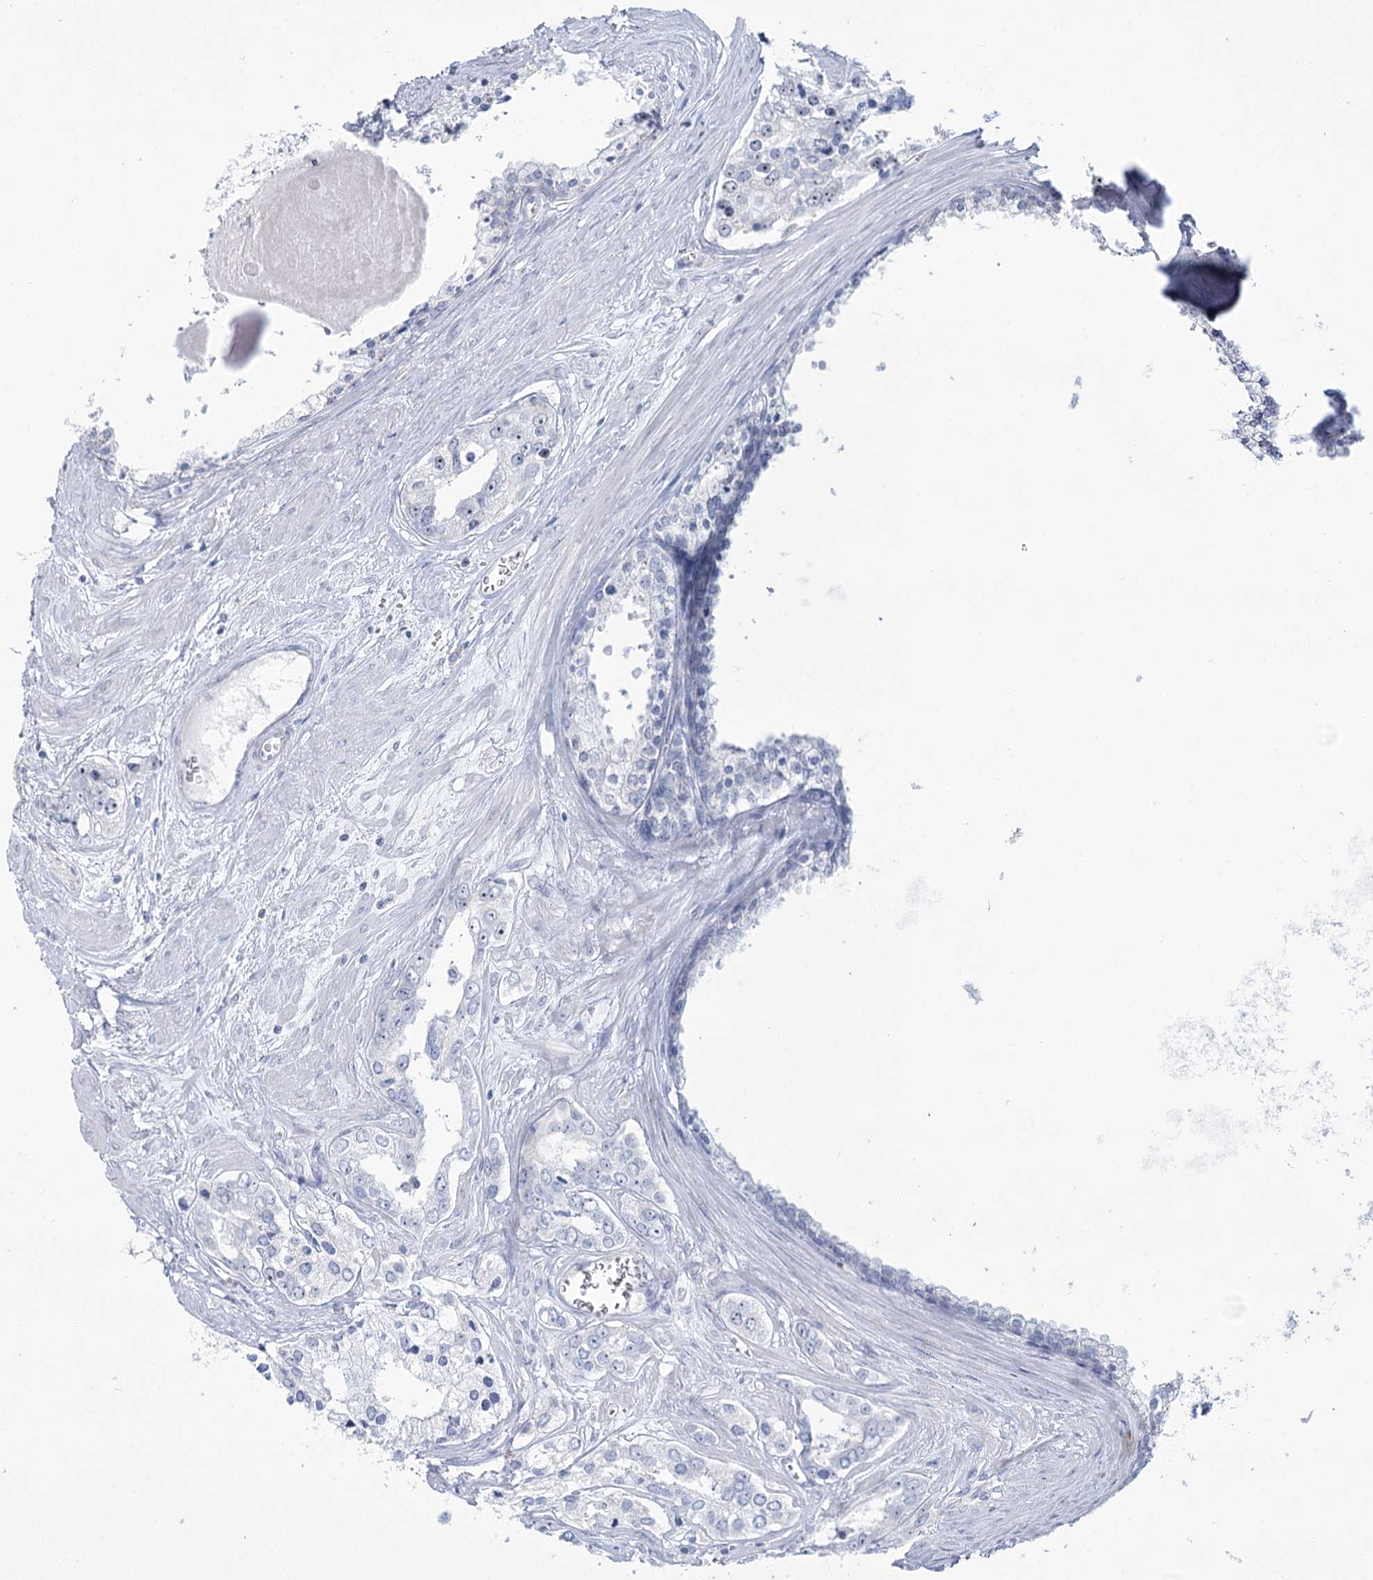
{"staining": {"intensity": "negative", "quantity": "none", "location": "none"}, "tissue": "prostate cancer", "cell_type": "Tumor cells", "image_type": "cancer", "snomed": [{"axis": "morphology", "description": "Adenocarcinoma, High grade"}, {"axis": "topography", "description": "Prostate"}], "caption": "Tumor cells show no significant expression in adenocarcinoma (high-grade) (prostate).", "gene": "STEEP1", "patient": {"sex": "male", "age": 66}}